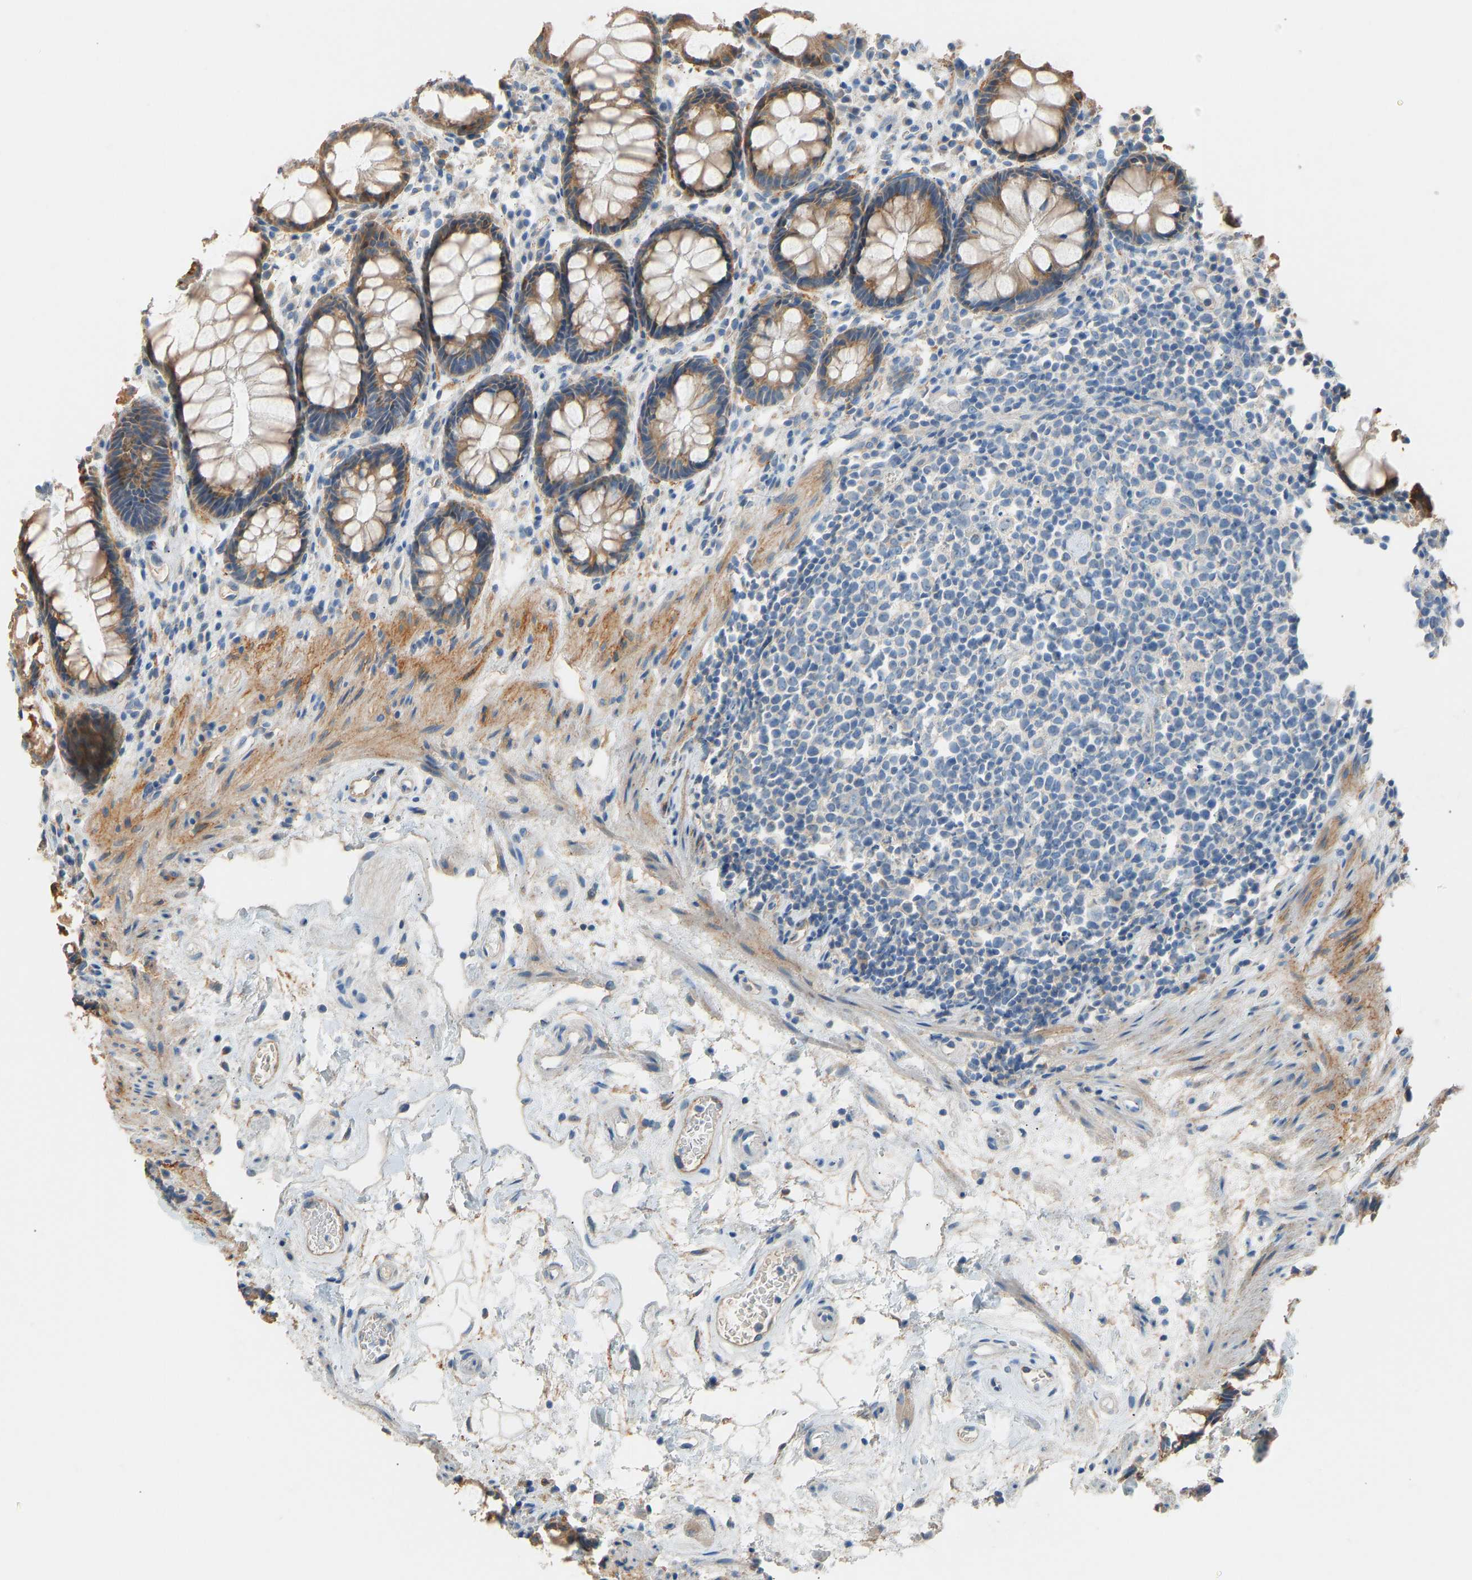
{"staining": {"intensity": "moderate", "quantity": ">75%", "location": "cytoplasmic/membranous"}, "tissue": "rectum", "cell_type": "Glandular cells", "image_type": "normal", "snomed": [{"axis": "morphology", "description": "Normal tissue, NOS"}, {"axis": "topography", "description": "Rectum"}], "caption": "Unremarkable rectum was stained to show a protein in brown. There is medium levels of moderate cytoplasmic/membranous expression in approximately >75% of glandular cells. (Brightfield microscopy of DAB IHC at high magnification).", "gene": "TGFBR3", "patient": {"sex": "male", "age": 64}}